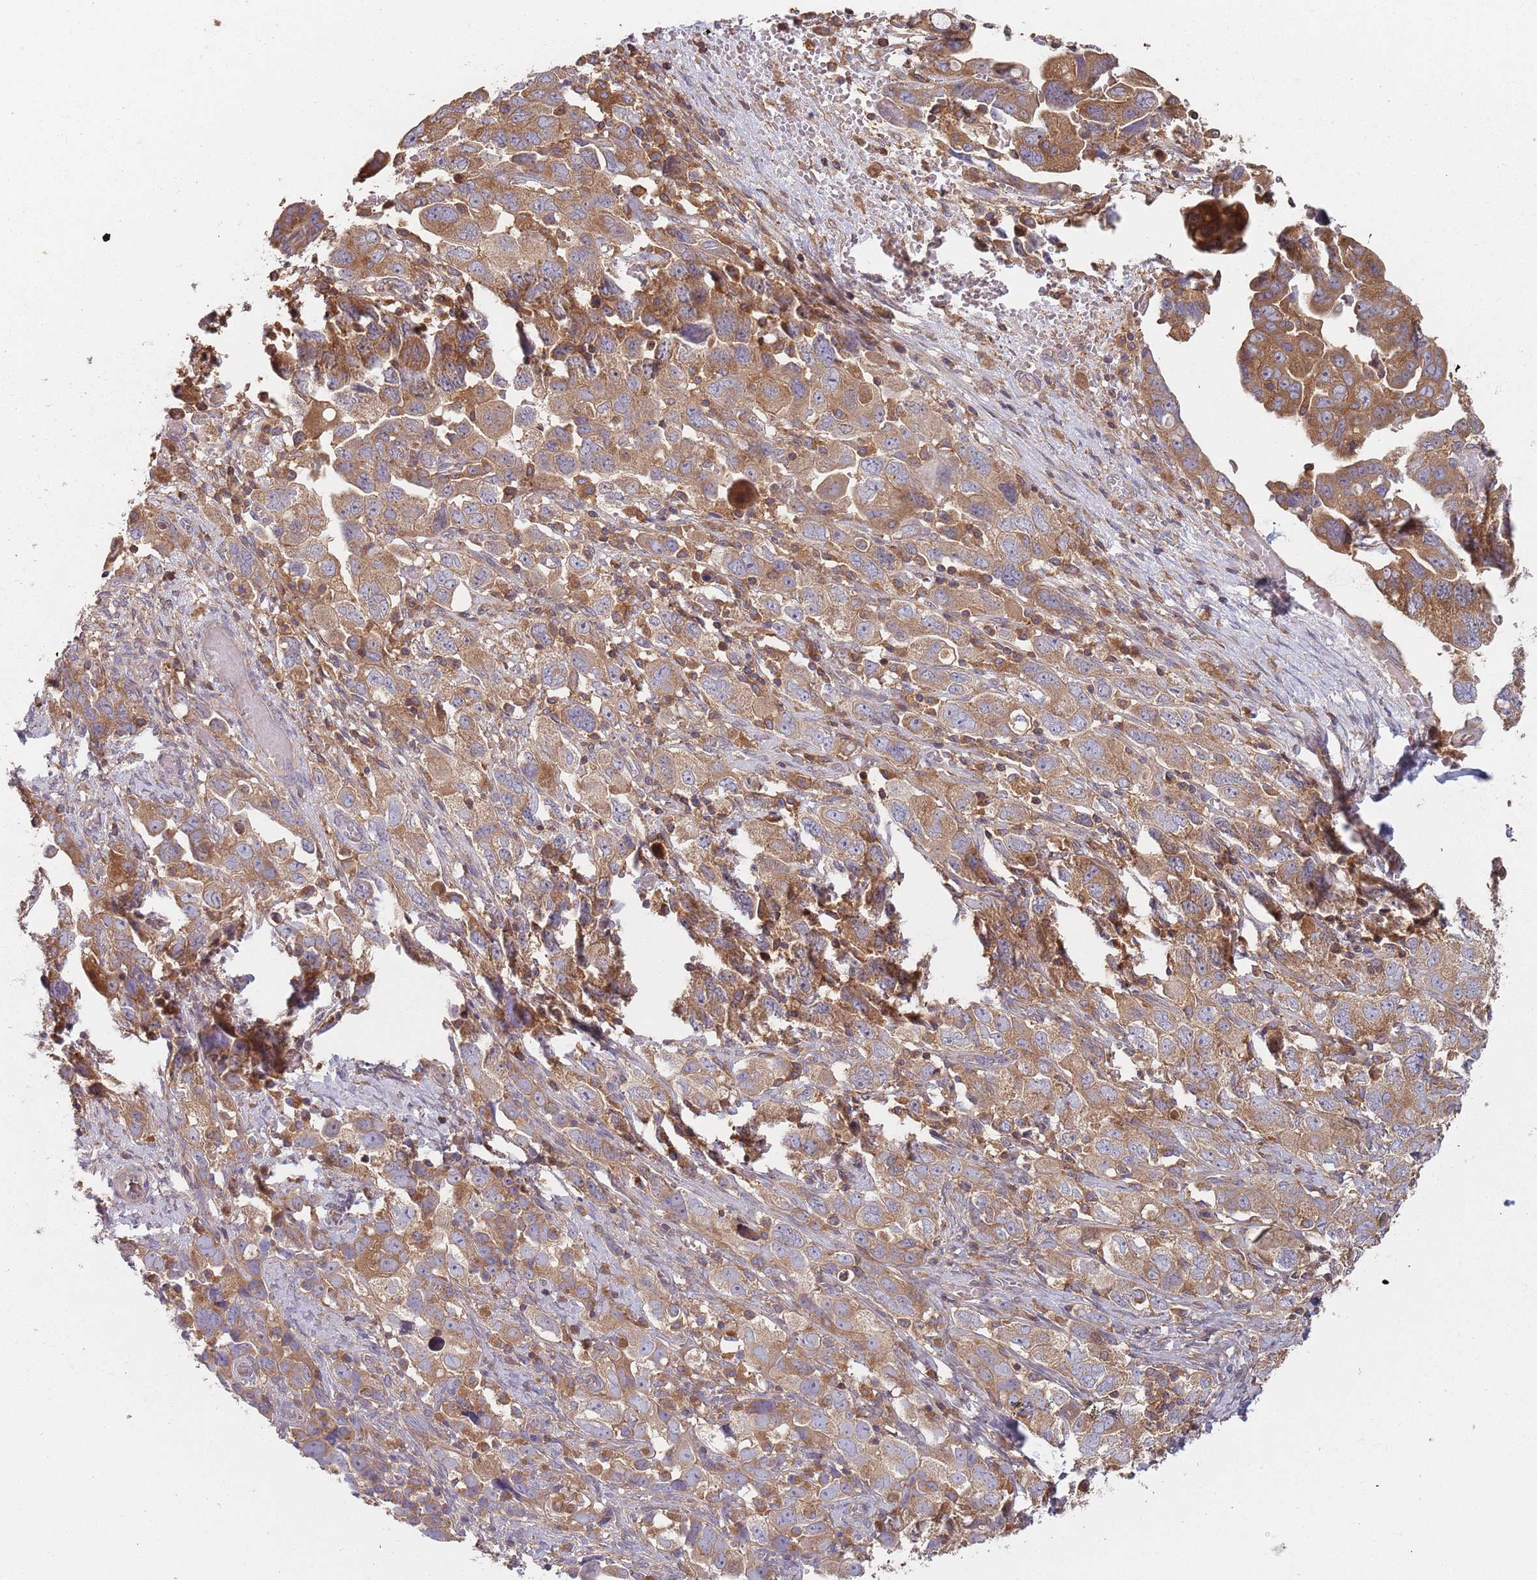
{"staining": {"intensity": "moderate", "quantity": ">75%", "location": "cytoplasmic/membranous"}, "tissue": "ovarian cancer", "cell_type": "Tumor cells", "image_type": "cancer", "snomed": [{"axis": "morphology", "description": "Carcinoma, NOS"}, {"axis": "morphology", "description": "Cystadenocarcinoma, serous, NOS"}, {"axis": "topography", "description": "Ovary"}], "caption": "Protein expression by IHC exhibits moderate cytoplasmic/membranous positivity in about >75% of tumor cells in ovarian serous cystadenocarcinoma.", "gene": "GDI2", "patient": {"sex": "female", "age": 69}}